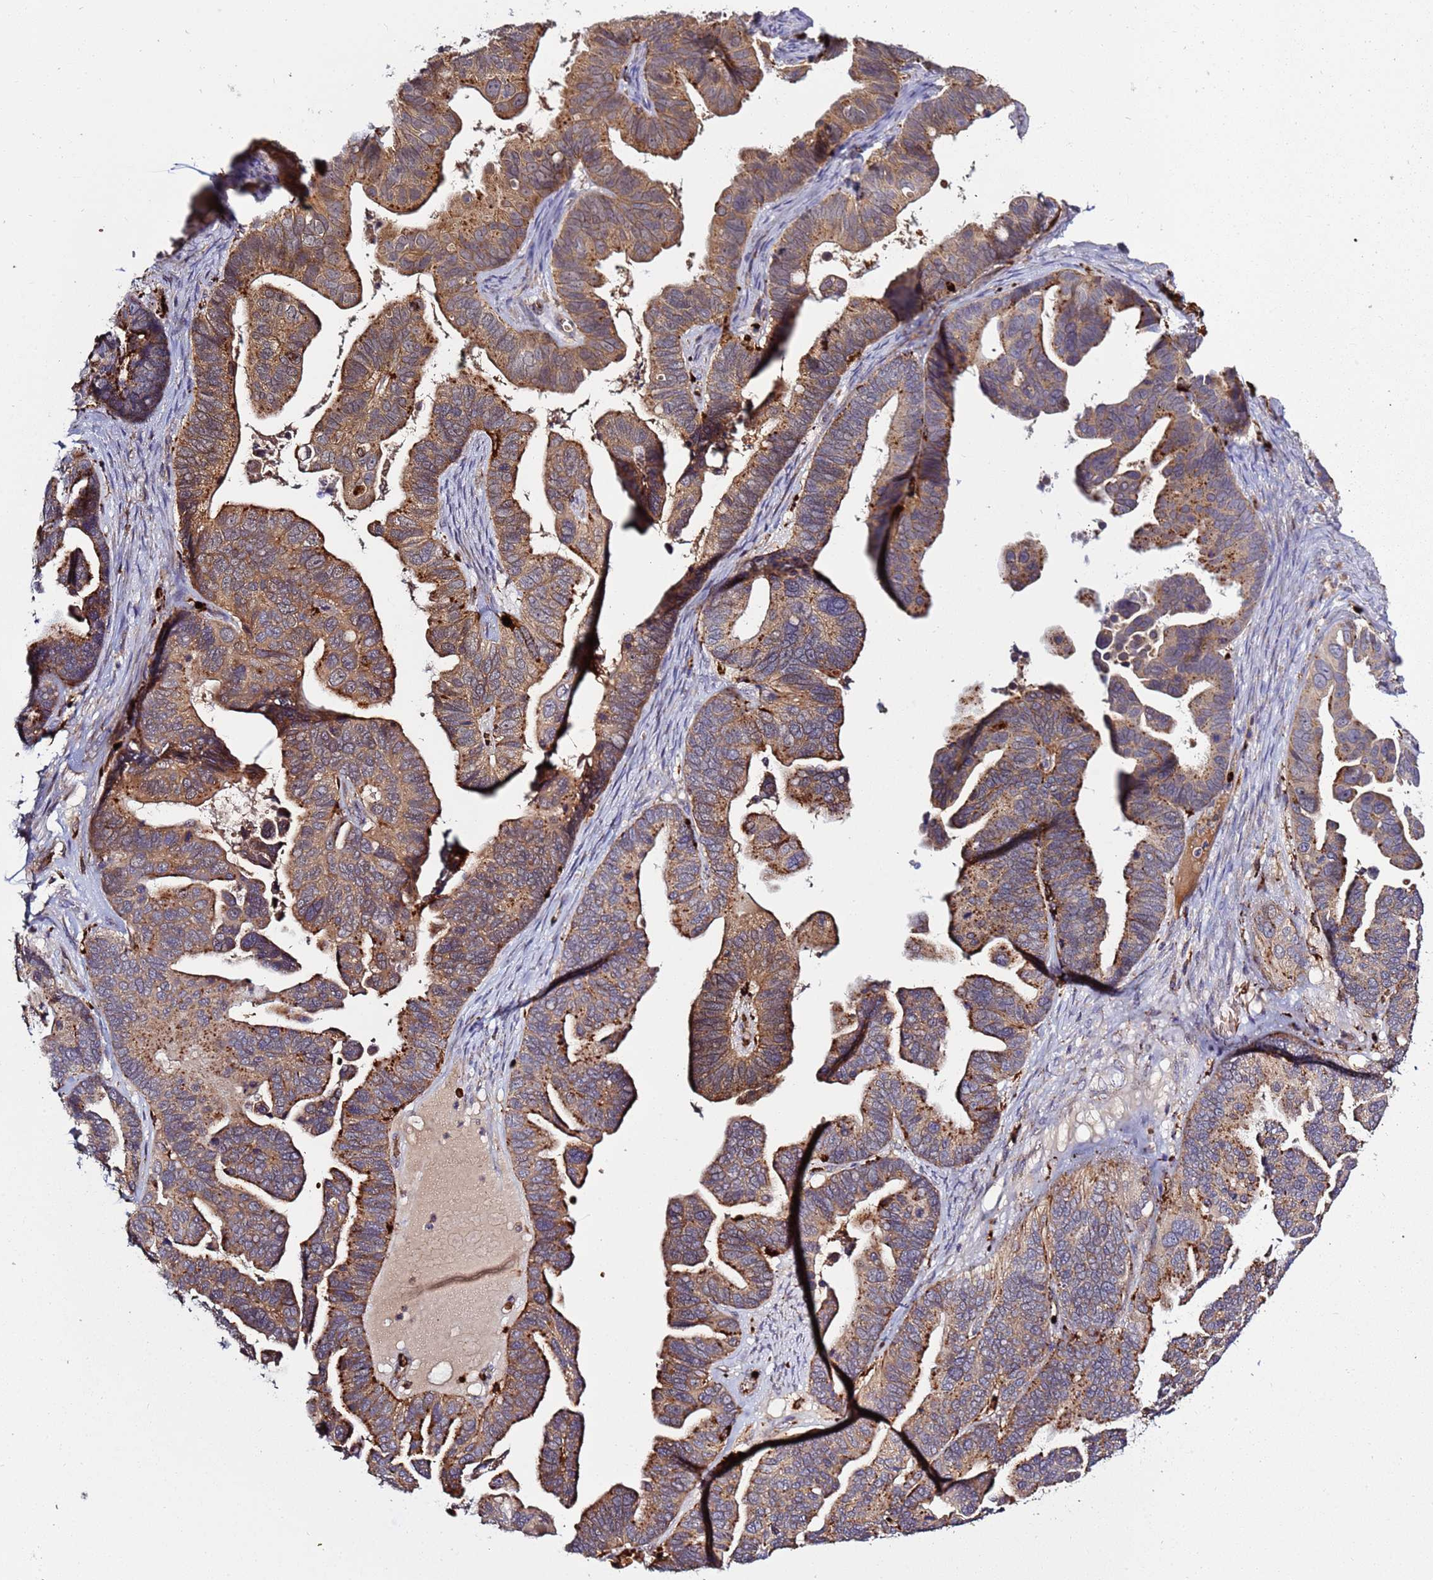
{"staining": {"intensity": "moderate", "quantity": ">75%", "location": "cytoplasmic/membranous"}, "tissue": "ovarian cancer", "cell_type": "Tumor cells", "image_type": "cancer", "snomed": [{"axis": "morphology", "description": "Cystadenocarcinoma, serous, NOS"}, {"axis": "topography", "description": "Ovary"}], "caption": "A medium amount of moderate cytoplasmic/membranous staining is appreciated in approximately >75% of tumor cells in ovarian cancer tissue. Using DAB (brown) and hematoxylin (blue) stains, captured at high magnification using brightfield microscopy.", "gene": "VPS36", "patient": {"sex": "female", "age": 56}}